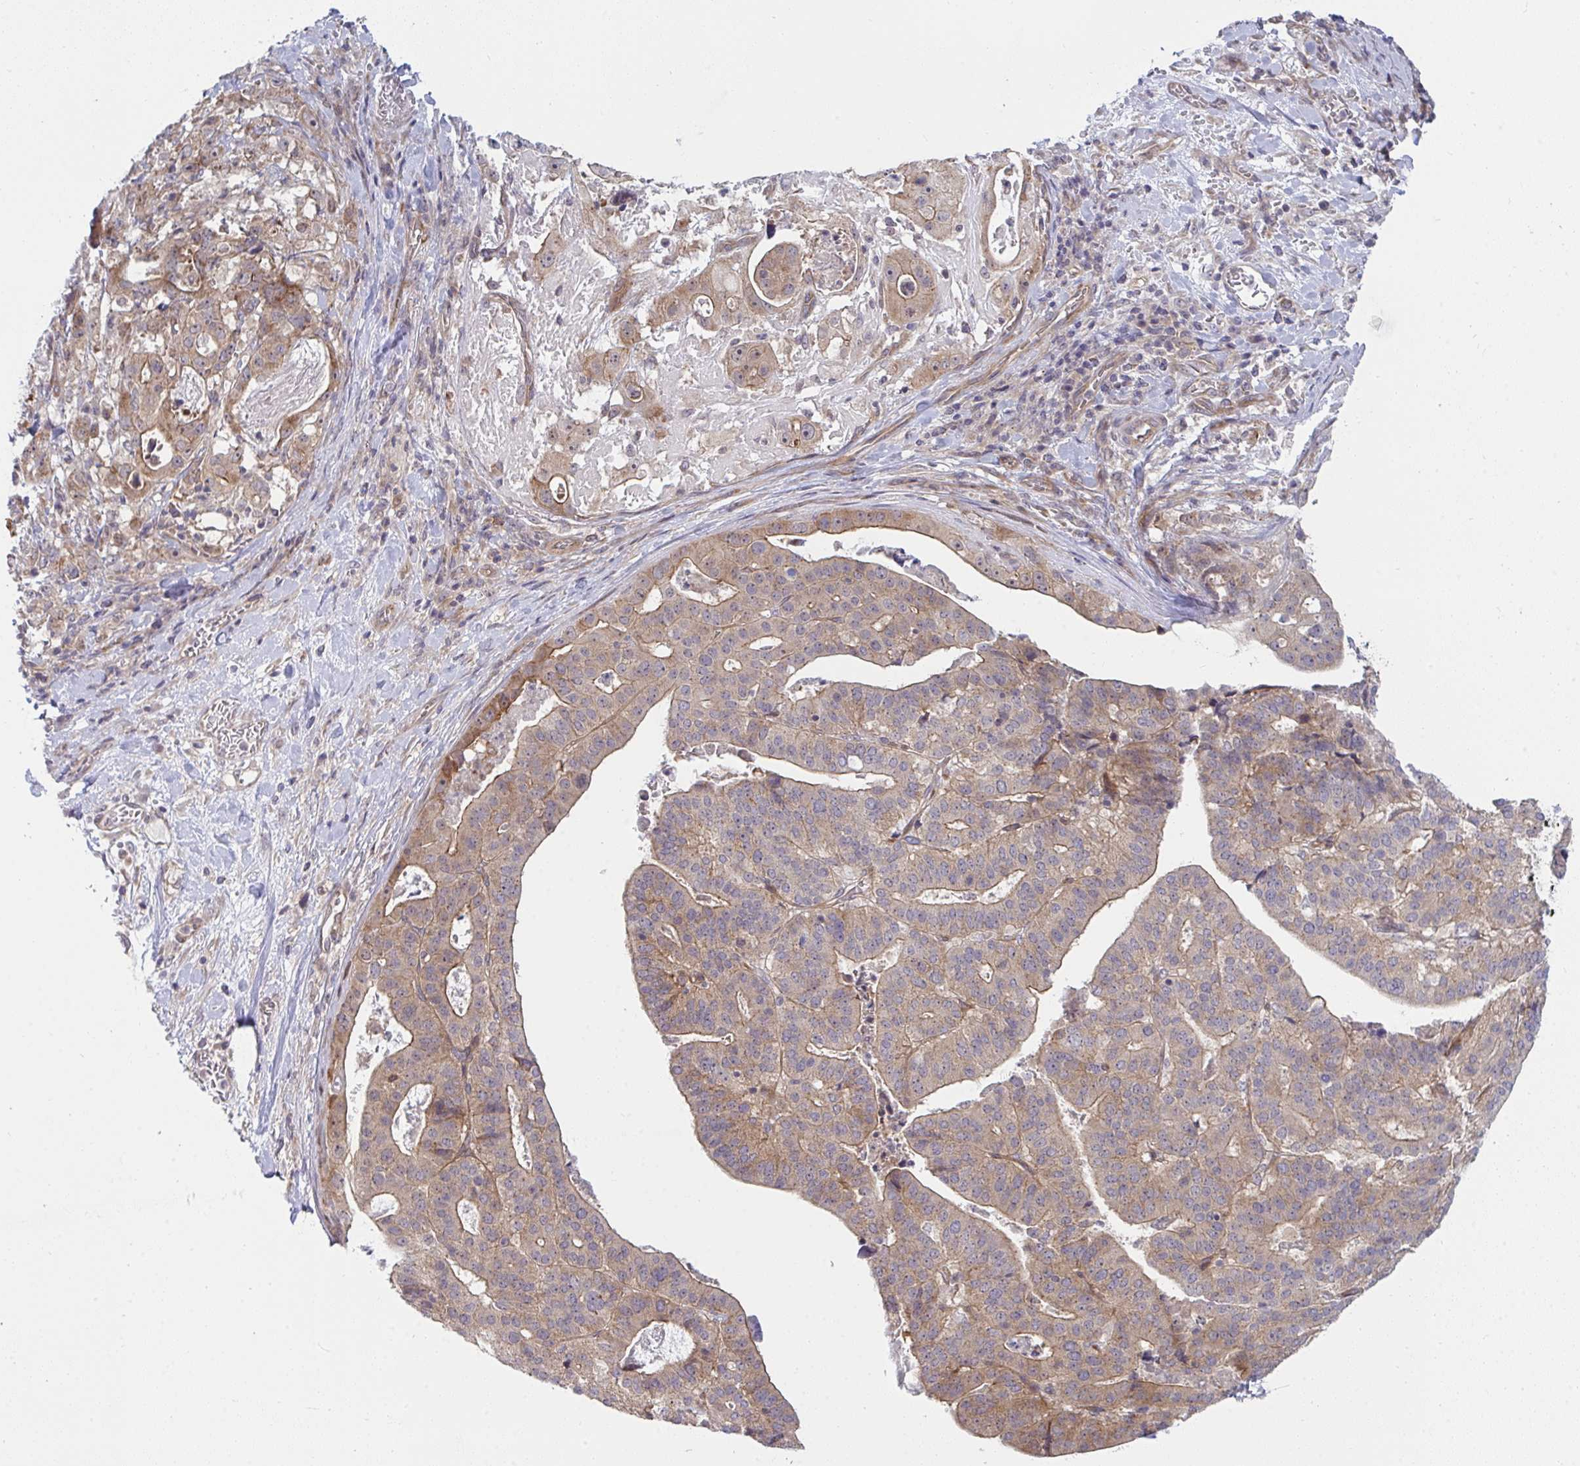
{"staining": {"intensity": "weak", "quantity": ">75%", "location": "cytoplasmic/membranous"}, "tissue": "stomach cancer", "cell_type": "Tumor cells", "image_type": "cancer", "snomed": [{"axis": "morphology", "description": "Adenocarcinoma, NOS"}, {"axis": "topography", "description": "Stomach"}], "caption": "A histopathology image showing weak cytoplasmic/membranous staining in approximately >75% of tumor cells in stomach cancer, as visualized by brown immunohistochemical staining.", "gene": "CASP9", "patient": {"sex": "male", "age": 48}}